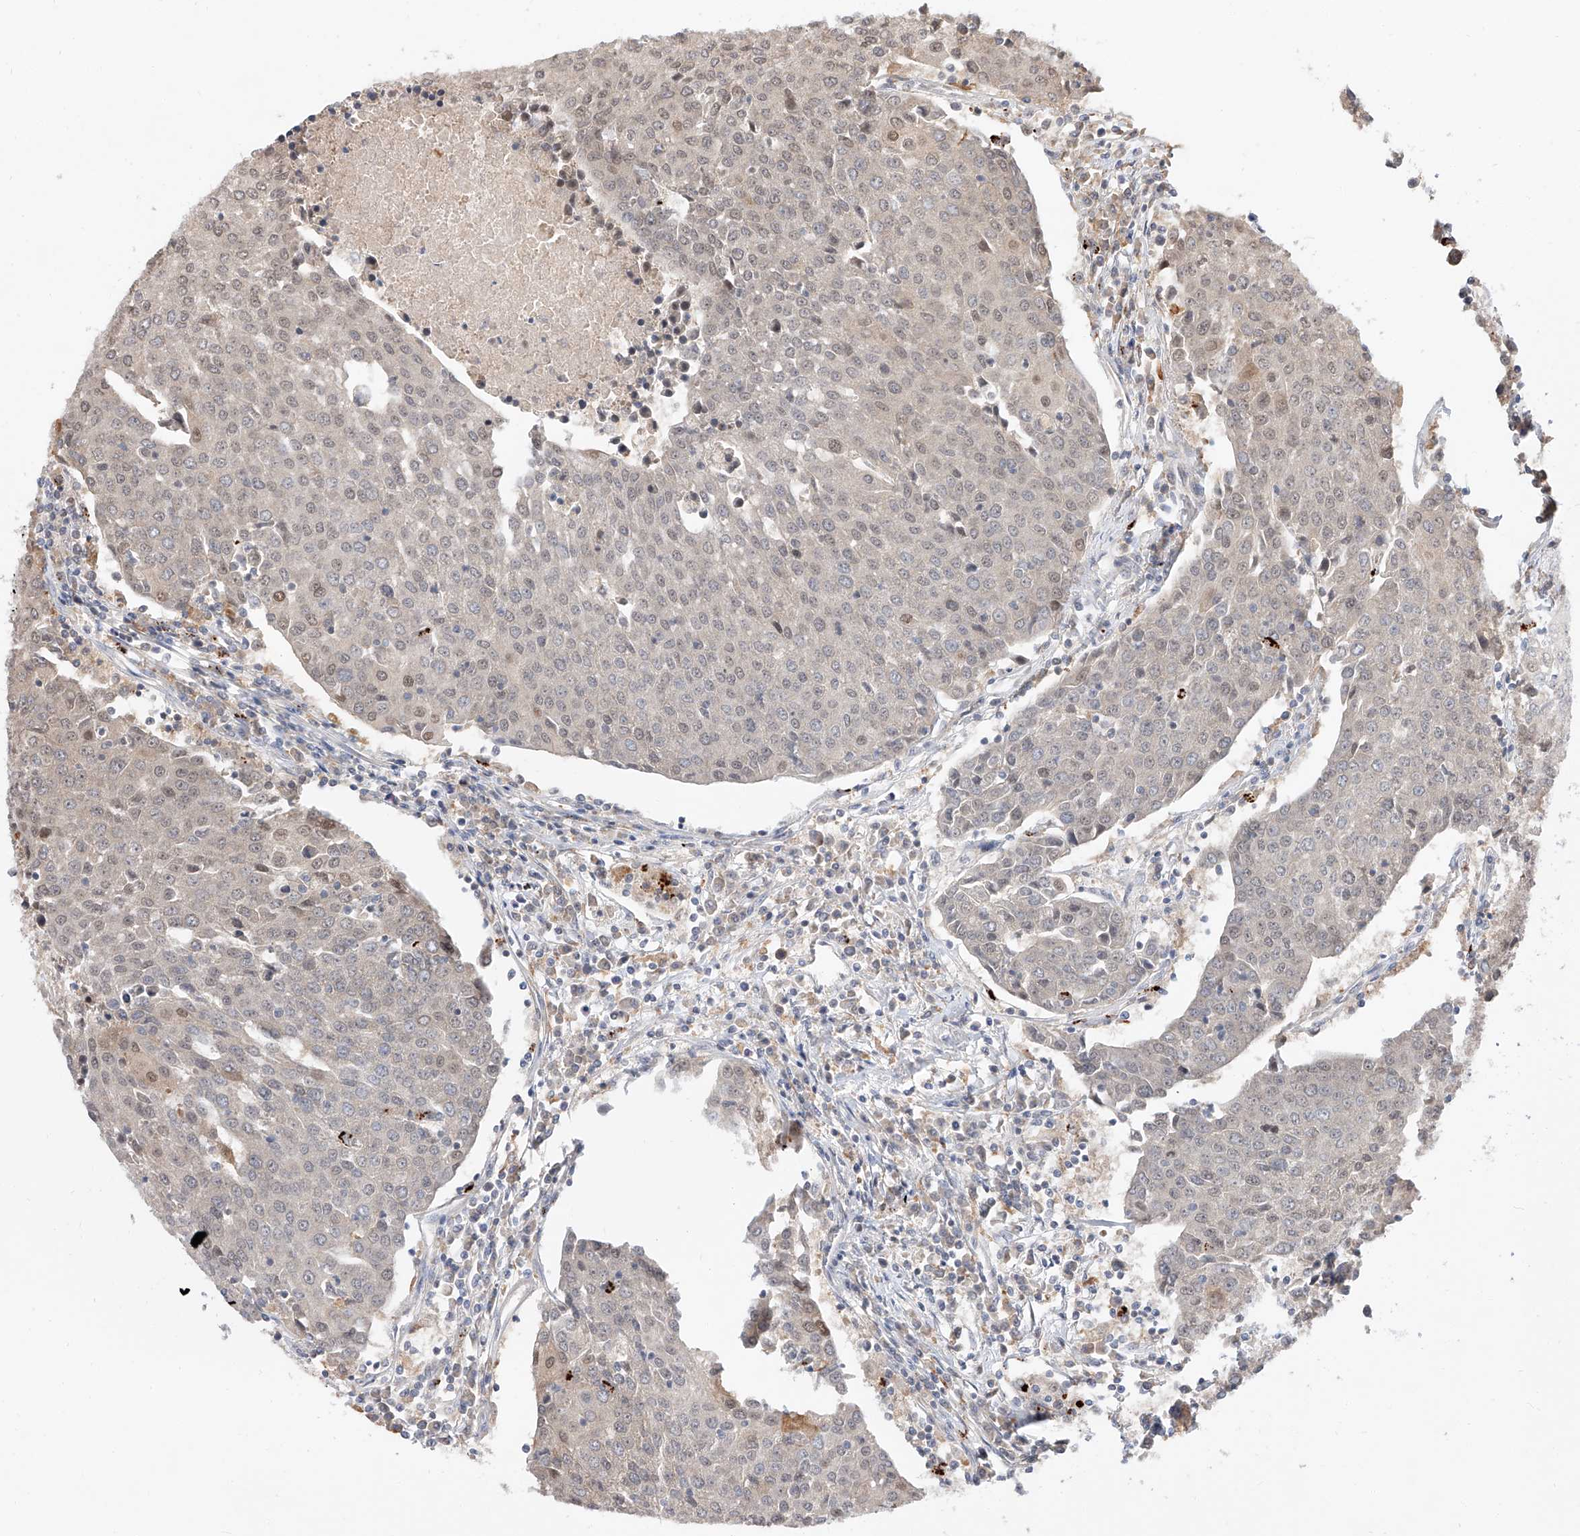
{"staining": {"intensity": "weak", "quantity": "<25%", "location": "nuclear"}, "tissue": "urothelial cancer", "cell_type": "Tumor cells", "image_type": "cancer", "snomed": [{"axis": "morphology", "description": "Urothelial carcinoma, High grade"}, {"axis": "topography", "description": "Urinary bladder"}], "caption": "An immunohistochemistry photomicrograph of urothelial cancer is shown. There is no staining in tumor cells of urothelial cancer.", "gene": "DIRAS3", "patient": {"sex": "female", "age": 85}}